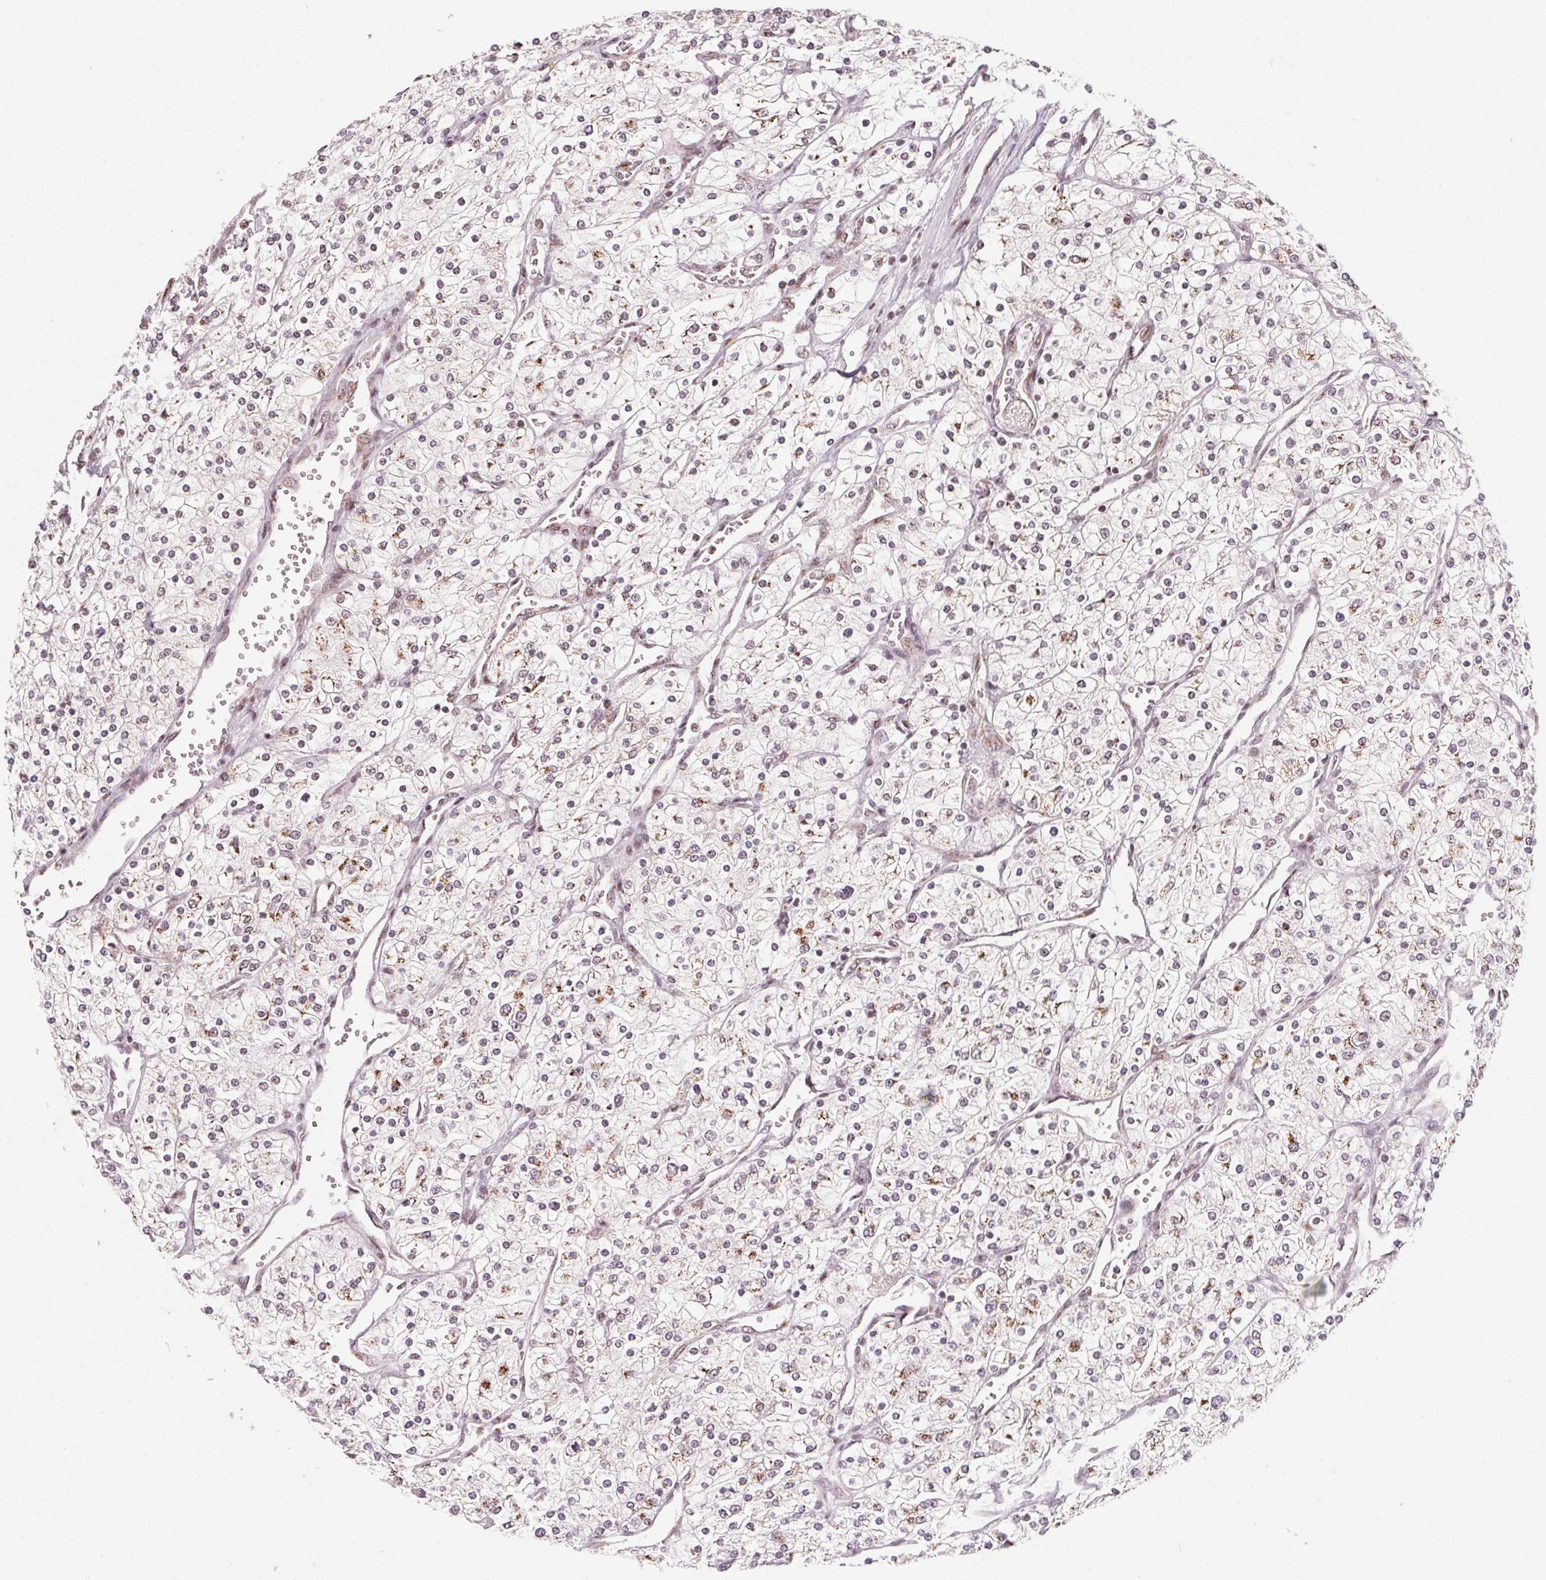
{"staining": {"intensity": "moderate", "quantity": "25%-75%", "location": "cytoplasmic/membranous"}, "tissue": "renal cancer", "cell_type": "Tumor cells", "image_type": "cancer", "snomed": [{"axis": "morphology", "description": "Adenocarcinoma, NOS"}, {"axis": "topography", "description": "Kidney"}], "caption": "Moderate cytoplasmic/membranous protein expression is appreciated in about 25%-75% of tumor cells in renal adenocarcinoma.", "gene": "TOPORS", "patient": {"sex": "male", "age": 80}}